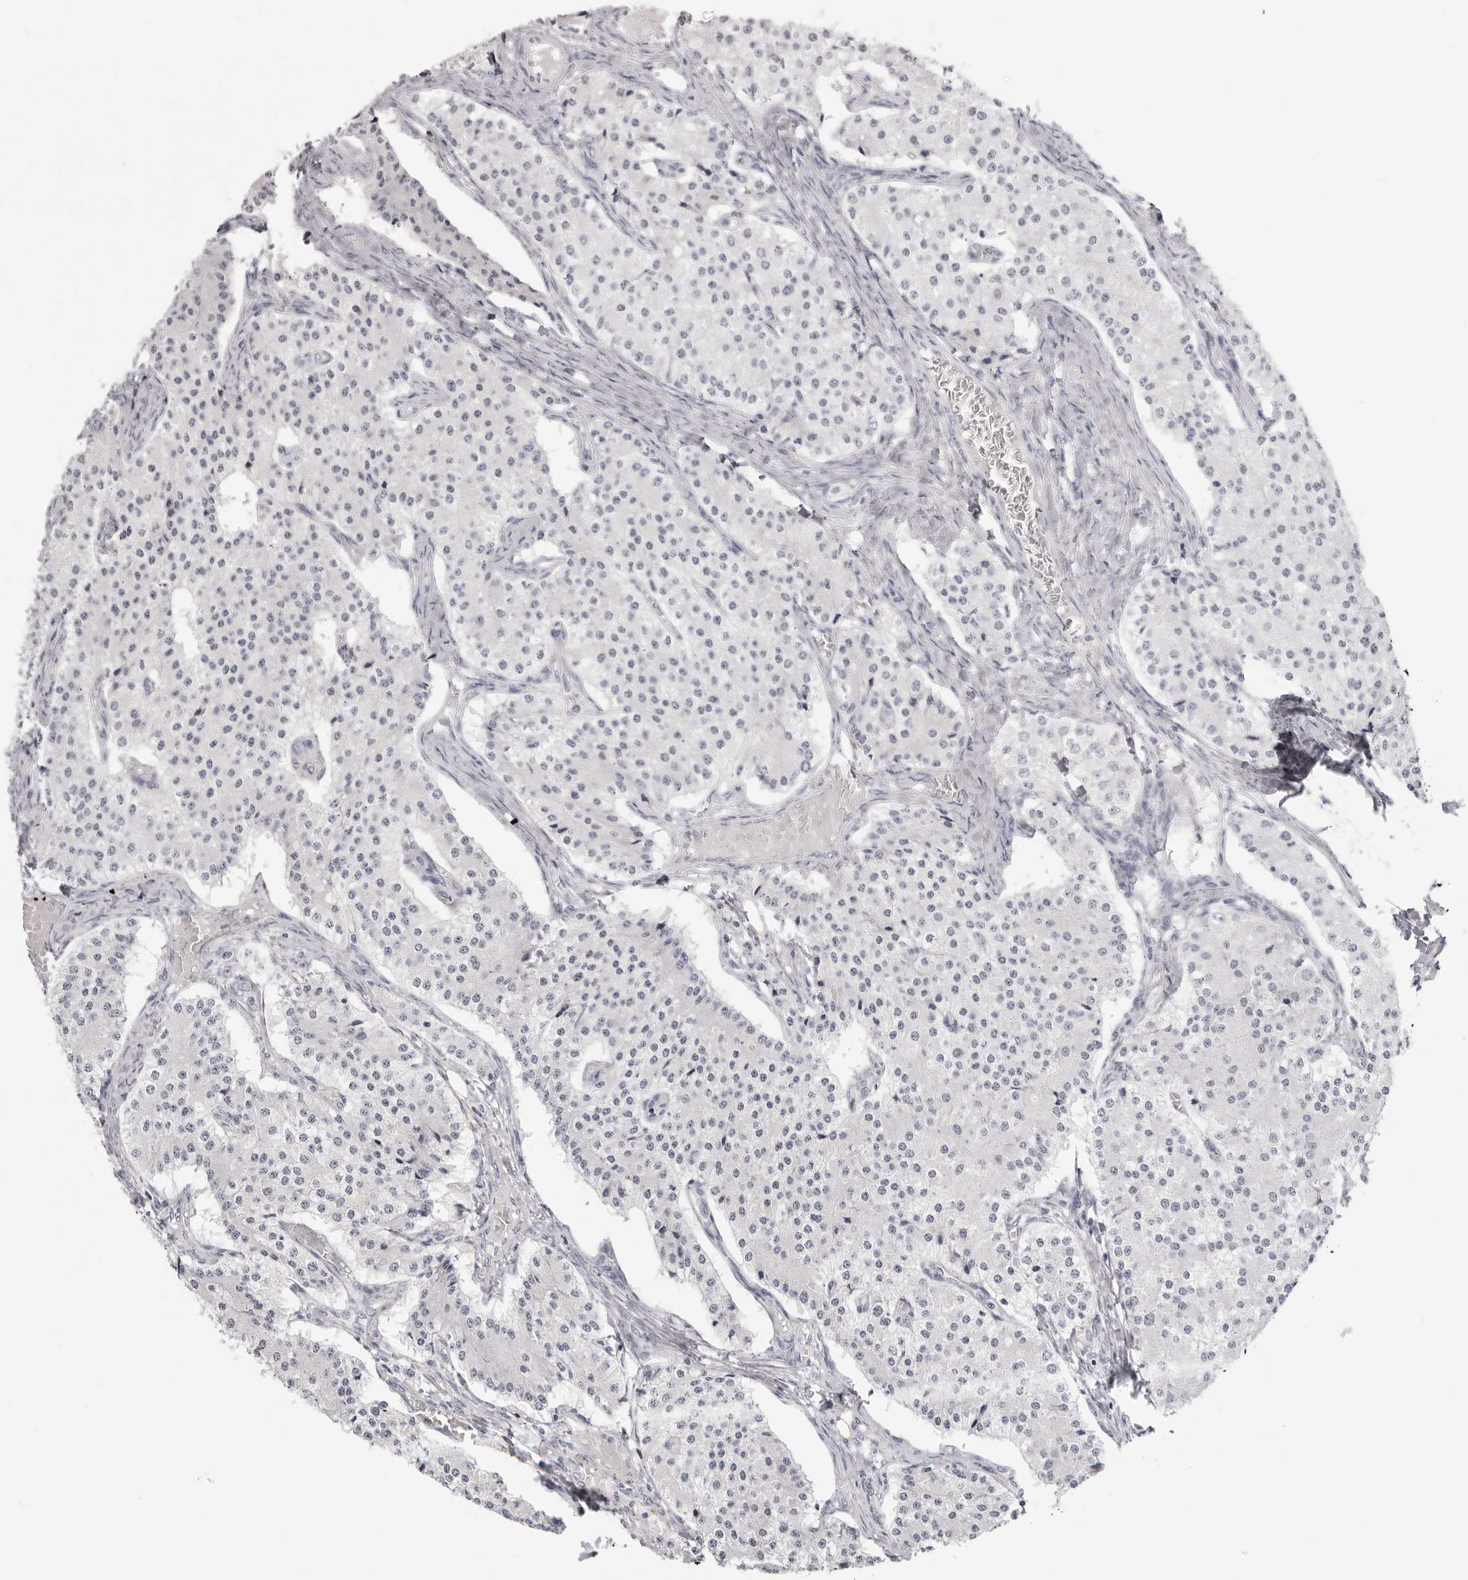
{"staining": {"intensity": "negative", "quantity": "none", "location": "none"}, "tissue": "carcinoid", "cell_type": "Tumor cells", "image_type": "cancer", "snomed": [{"axis": "morphology", "description": "Carcinoid, malignant, NOS"}, {"axis": "topography", "description": "Colon"}], "caption": "A high-resolution micrograph shows immunohistochemistry staining of carcinoid (malignant), which displays no significant positivity in tumor cells. (Stains: DAB immunohistochemistry (IHC) with hematoxylin counter stain, Microscopy: brightfield microscopy at high magnification).", "gene": "CST1", "patient": {"sex": "female", "age": 52}}